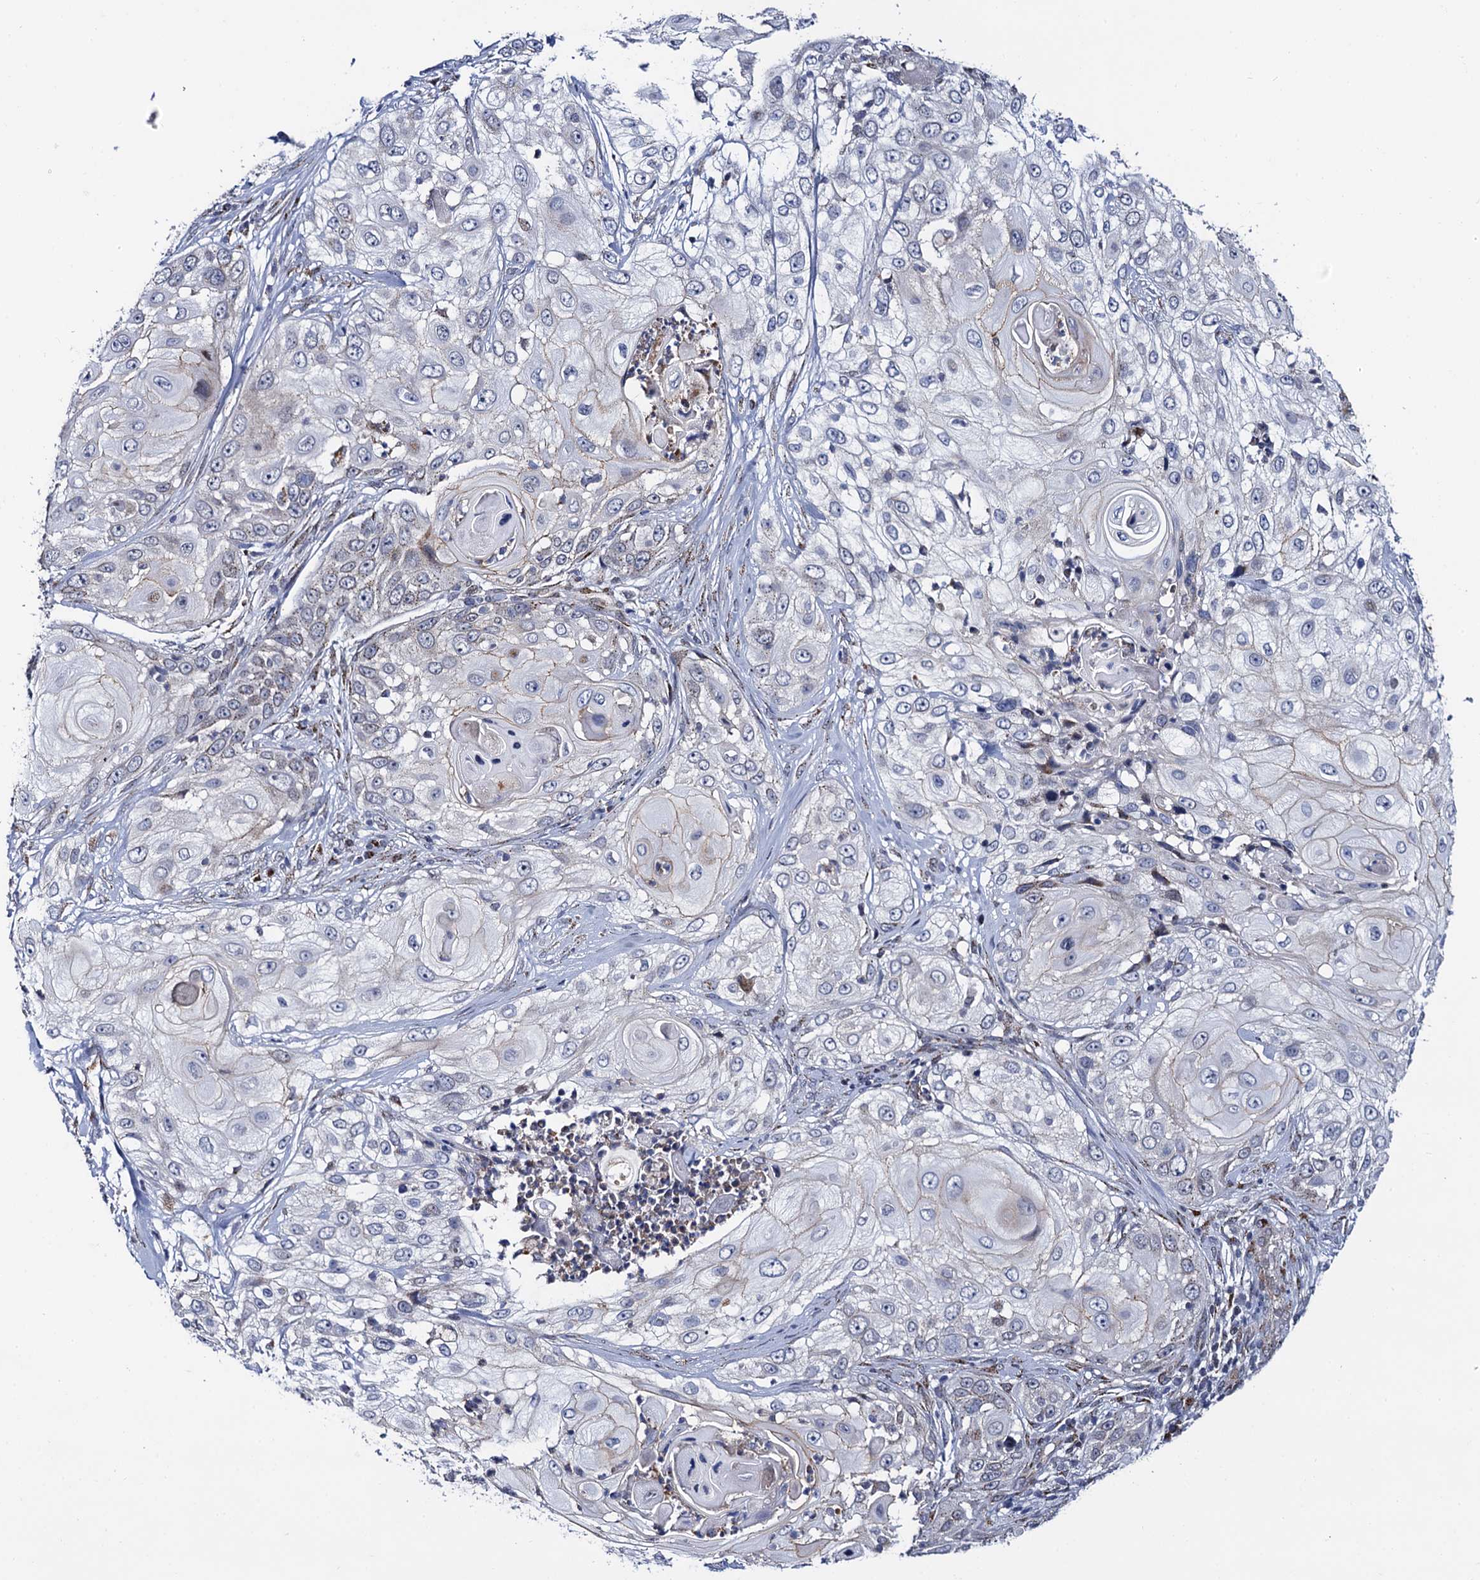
{"staining": {"intensity": "negative", "quantity": "none", "location": "none"}, "tissue": "skin cancer", "cell_type": "Tumor cells", "image_type": "cancer", "snomed": [{"axis": "morphology", "description": "Squamous cell carcinoma, NOS"}, {"axis": "topography", "description": "Skin"}], "caption": "Tumor cells are negative for protein expression in human skin squamous cell carcinoma.", "gene": "THAP2", "patient": {"sex": "female", "age": 44}}